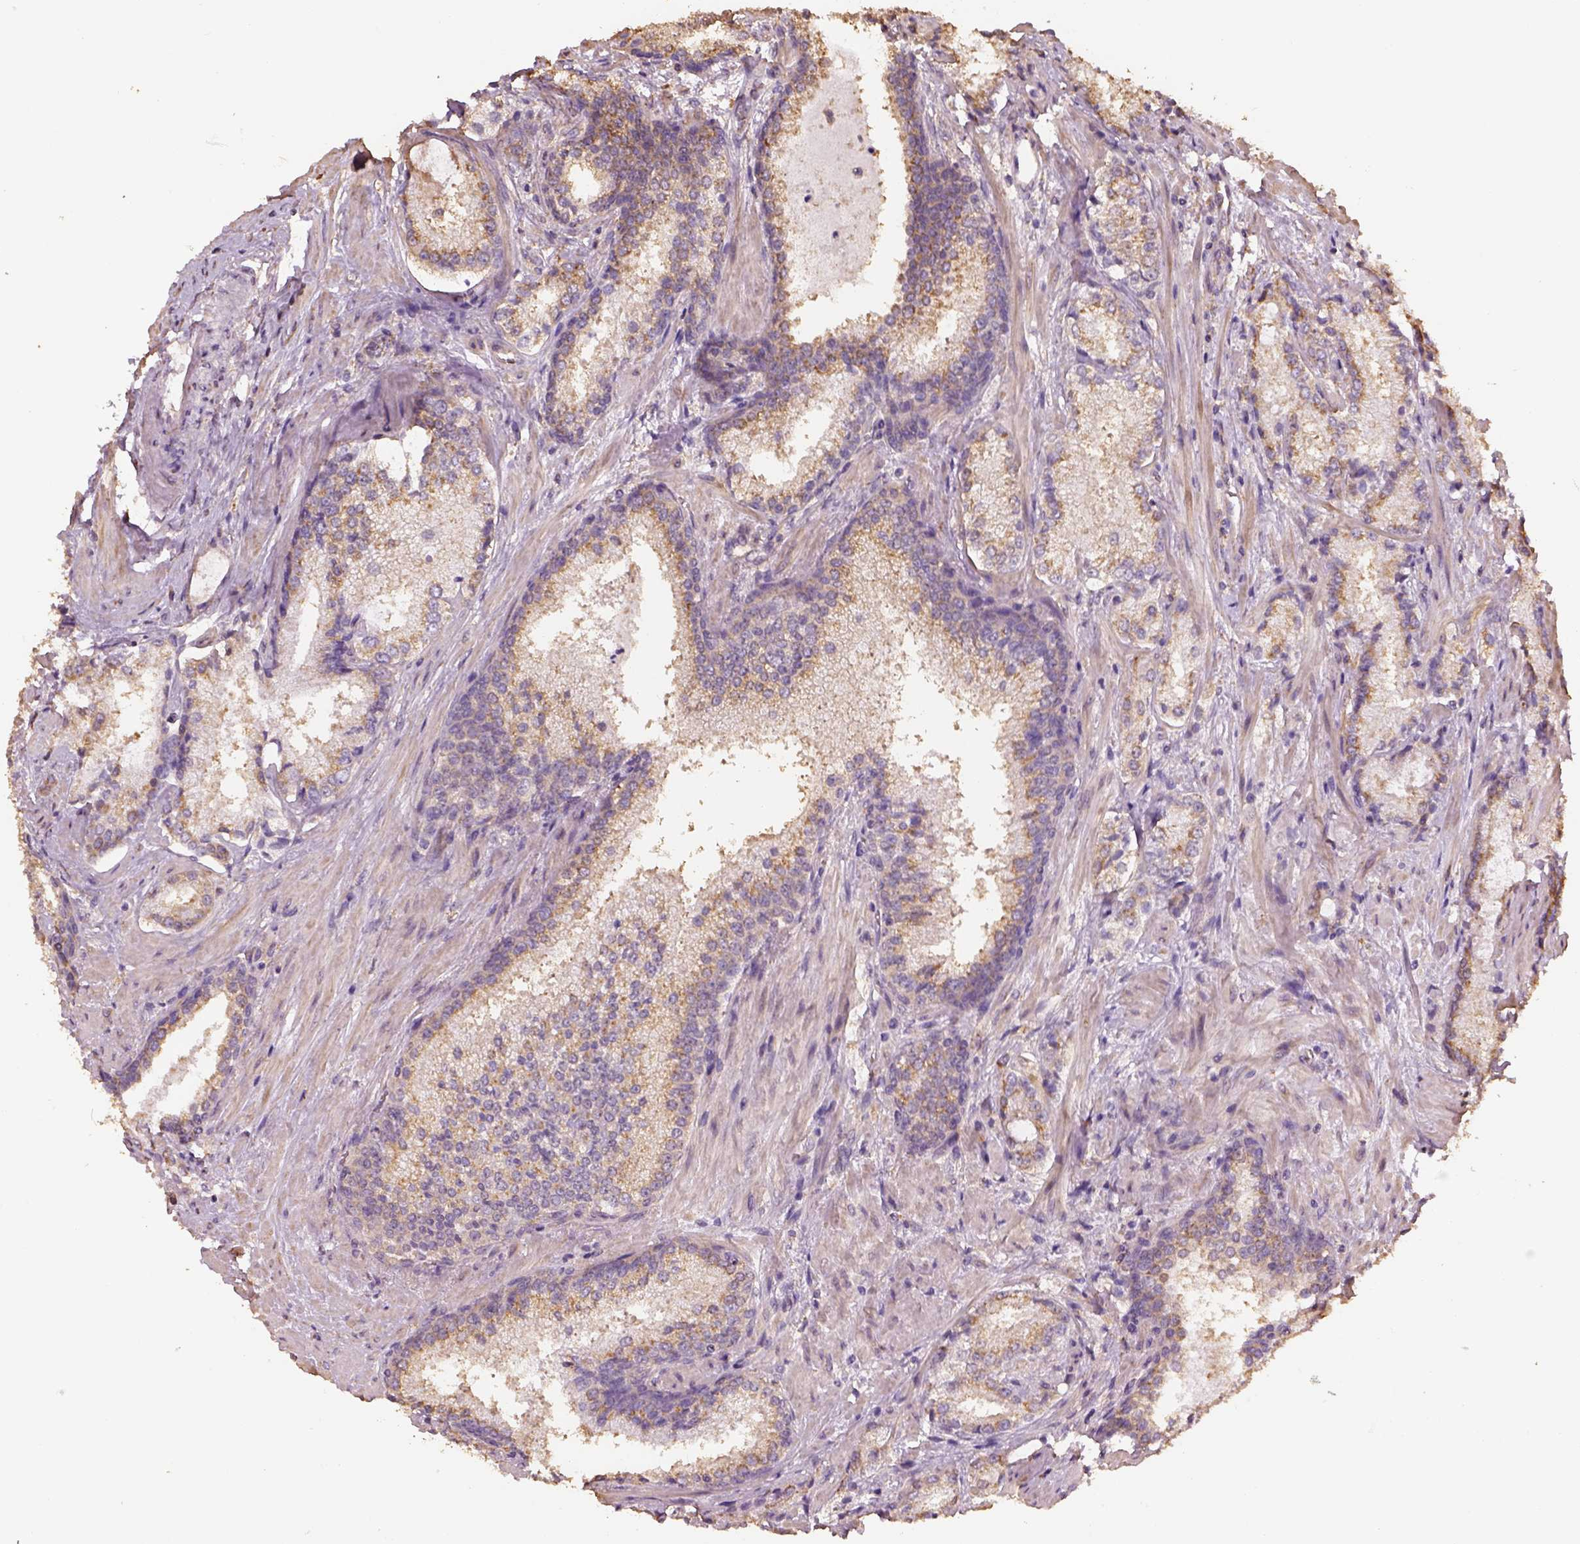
{"staining": {"intensity": "moderate", "quantity": ">75%", "location": "cytoplasmic/membranous"}, "tissue": "prostate cancer", "cell_type": "Tumor cells", "image_type": "cancer", "snomed": [{"axis": "morphology", "description": "Adenocarcinoma, Low grade"}, {"axis": "topography", "description": "Prostate"}], "caption": "This image displays prostate cancer (low-grade adenocarcinoma) stained with immunohistochemistry (IHC) to label a protein in brown. The cytoplasmic/membranous of tumor cells show moderate positivity for the protein. Nuclei are counter-stained blue.", "gene": "AP1B1", "patient": {"sex": "male", "age": 56}}